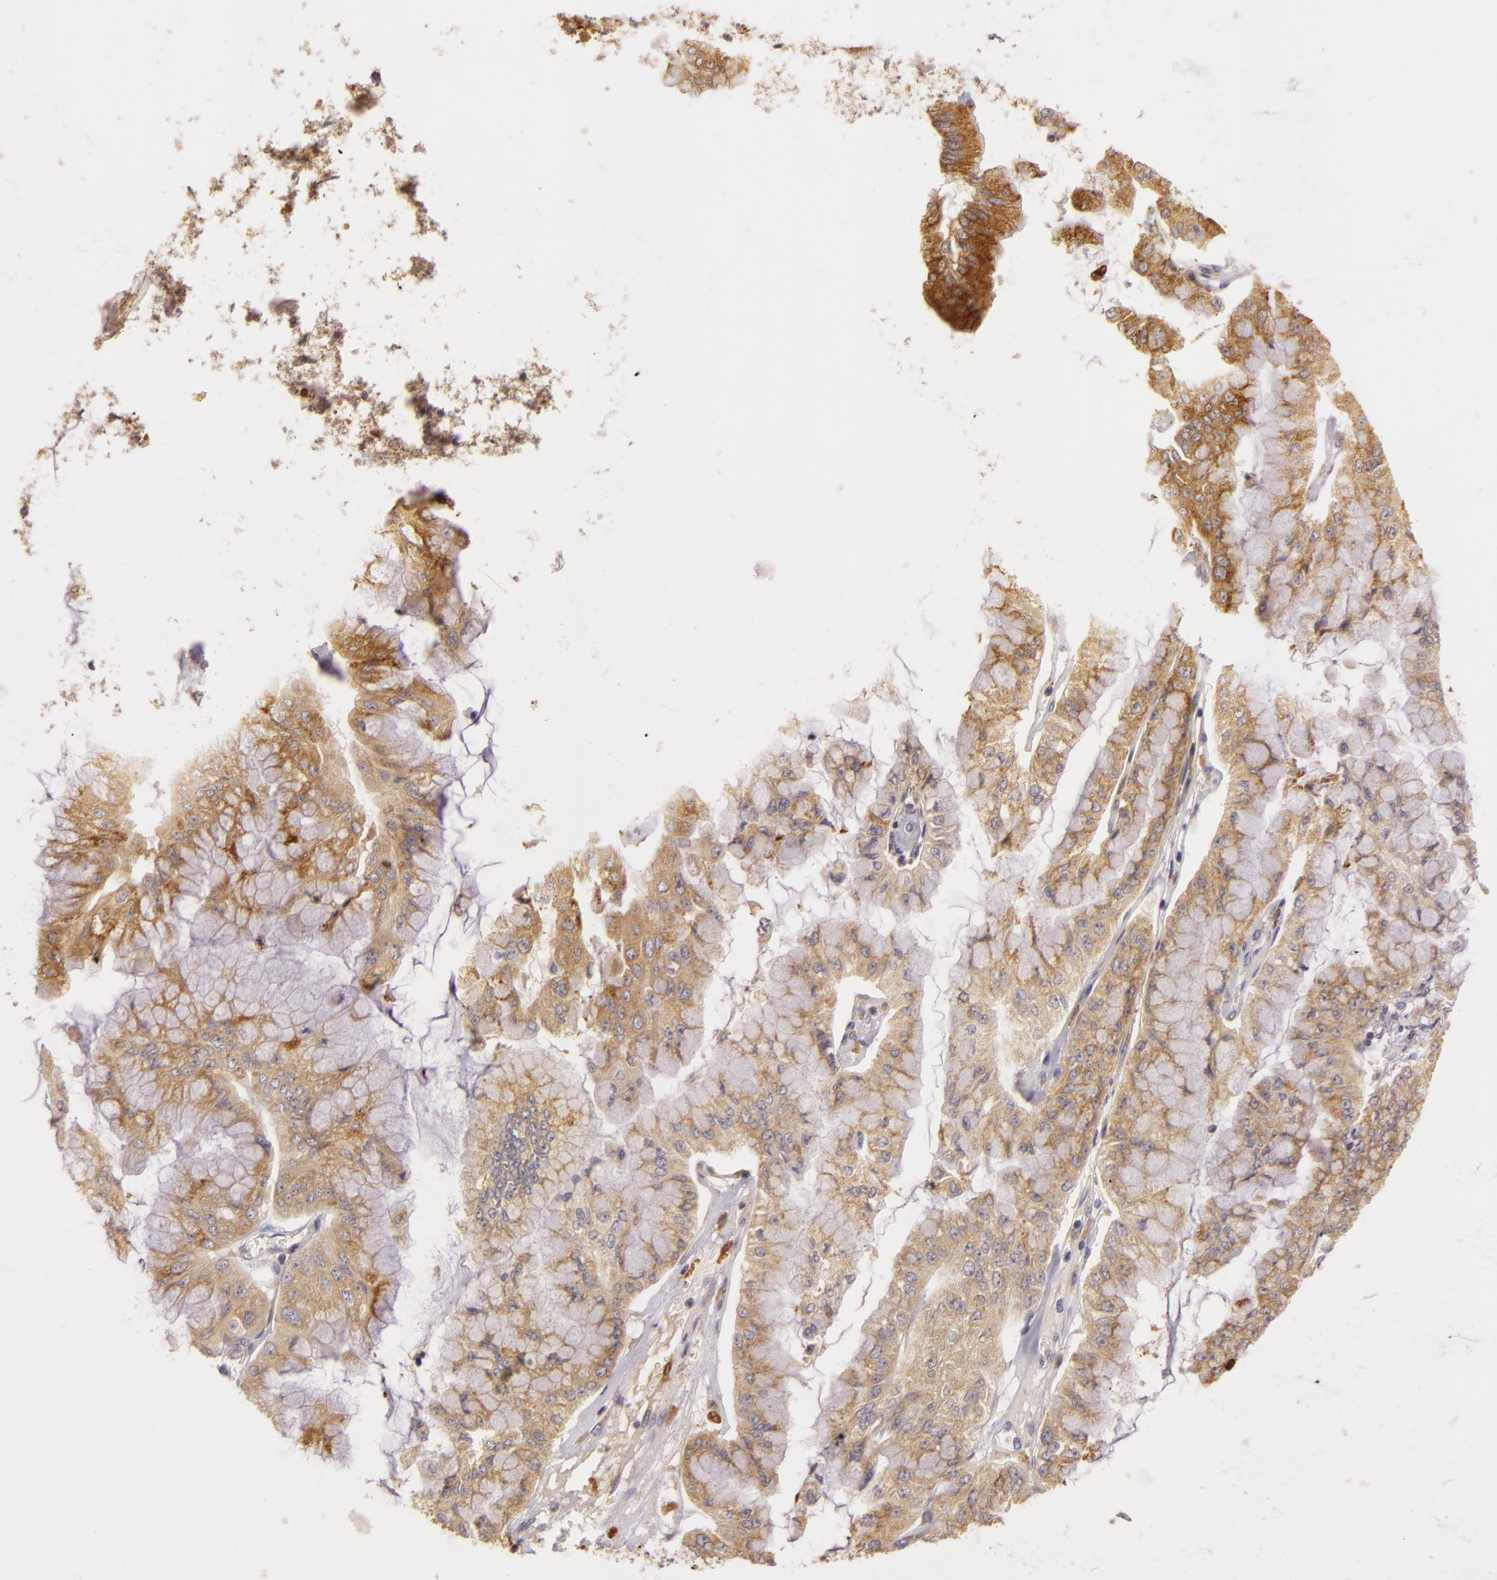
{"staining": {"intensity": "moderate", "quantity": ">75%", "location": "cytoplasmic/membranous"}, "tissue": "liver cancer", "cell_type": "Tumor cells", "image_type": "cancer", "snomed": [{"axis": "morphology", "description": "Cholangiocarcinoma"}, {"axis": "topography", "description": "Liver"}], "caption": "Protein analysis of liver cholangiocarcinoma tissue displays moderate cytoplasmic/membranous positivity in about >75% of tumor cells. (IHC, brightfield microscopy, high magnification).", "gene": "PPP1R3F", "patient": {"sex": "female", "age": 79}}